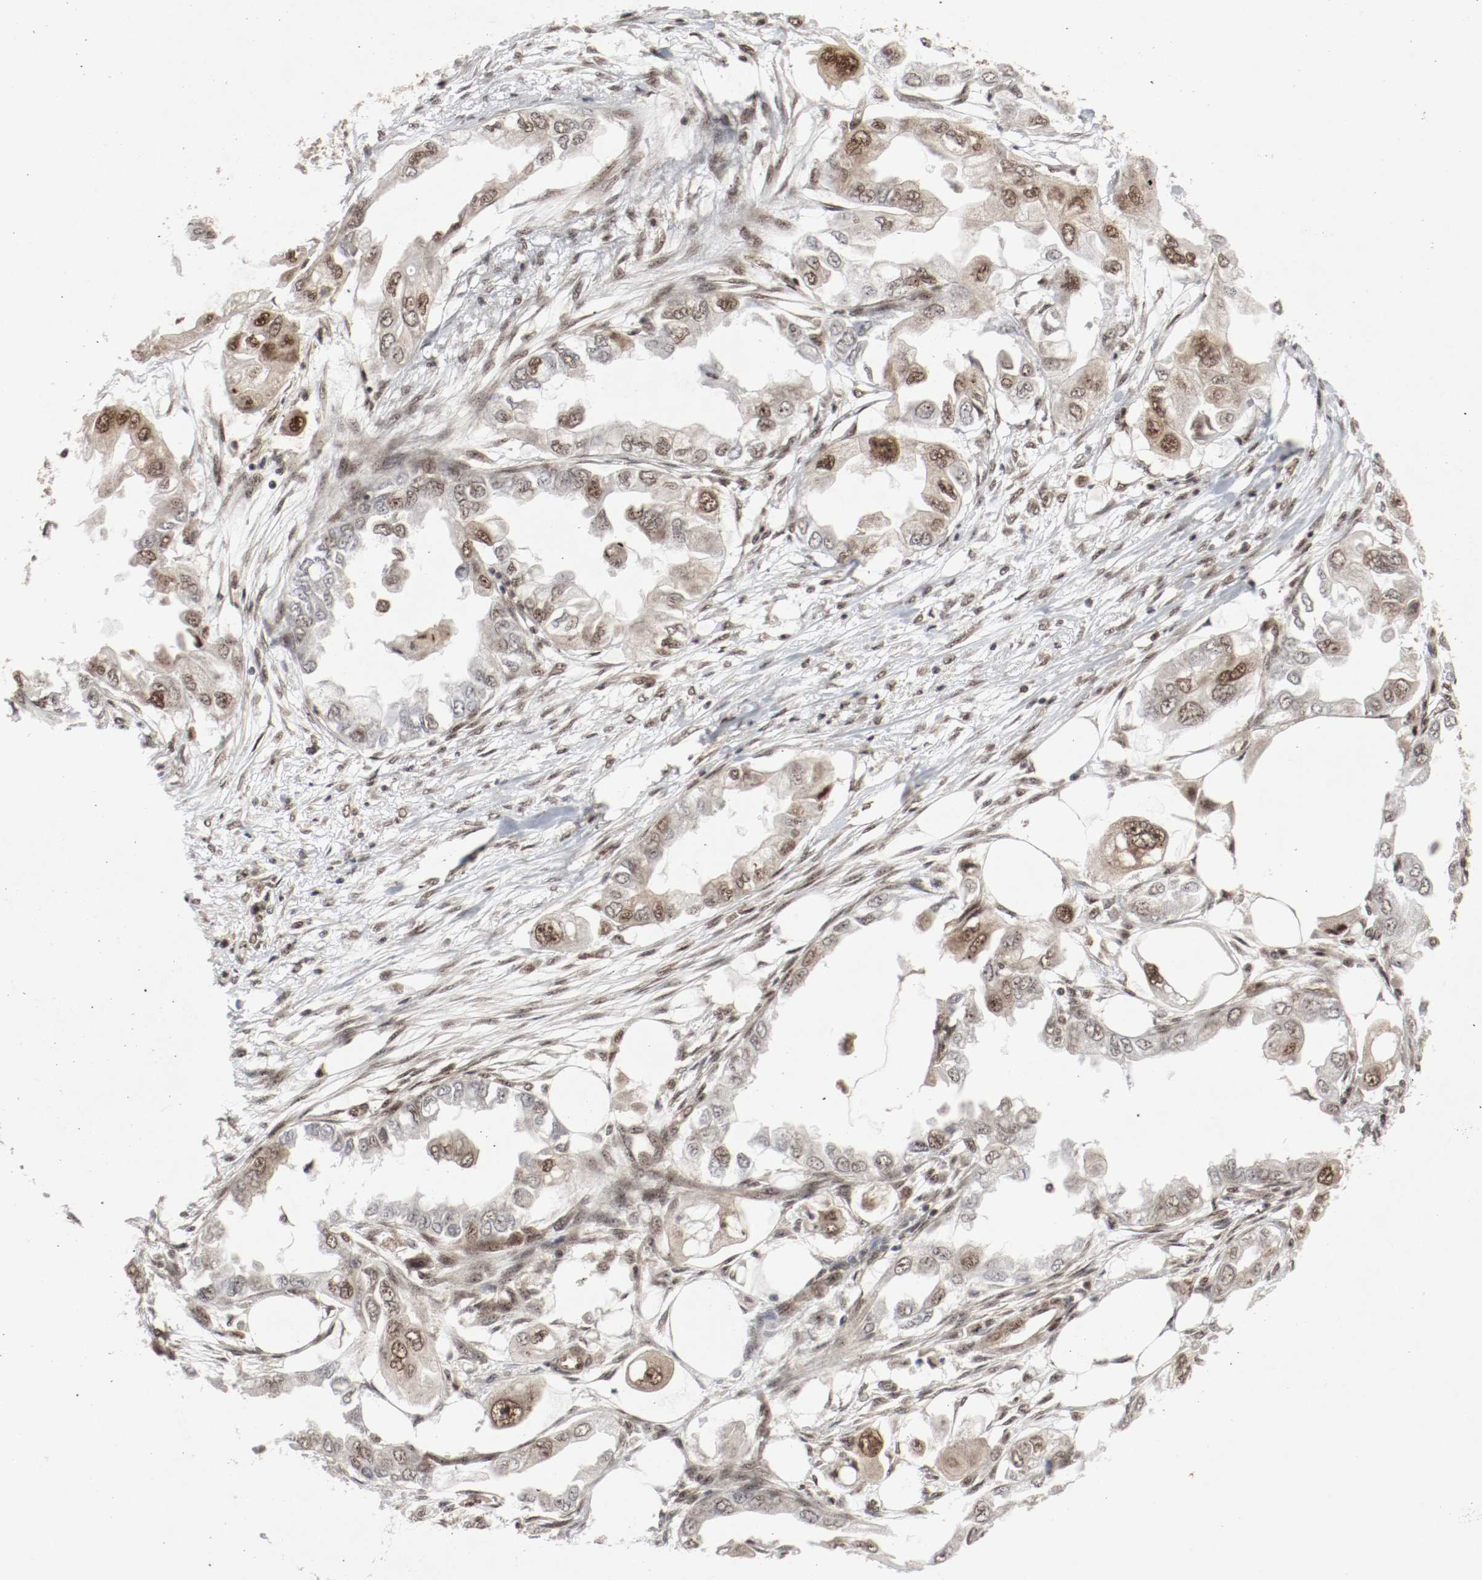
{"staining": {"intensity": "moderate", "quantity": ">75%", "location": "cytoplasmic/membranous,nuclear"}, "tissue": "endometrial cancer", "cell_type": "Tumor cells", "image_type": "cancer", "snomed": [{"axis": "morphology", "description": "Adenocarcinoma, NOS"}, {"axis": "topography", "description": "Endometrium"}], "caption": "Immunohistochemistry (IHC) histopathology image of neoplastic tissue: adenocarcinoma (endometrial) stained using immunohistochemistry exhibits medium levels of moderate protein expression localized specifically in the cytoplasmic/membranous and nuclear of tumor cells, appearing as a cytoplasmic/membranous and nuclear brown color.", "gene": "CSNK2B", "patient": {"sex": "female", "age": 67}}